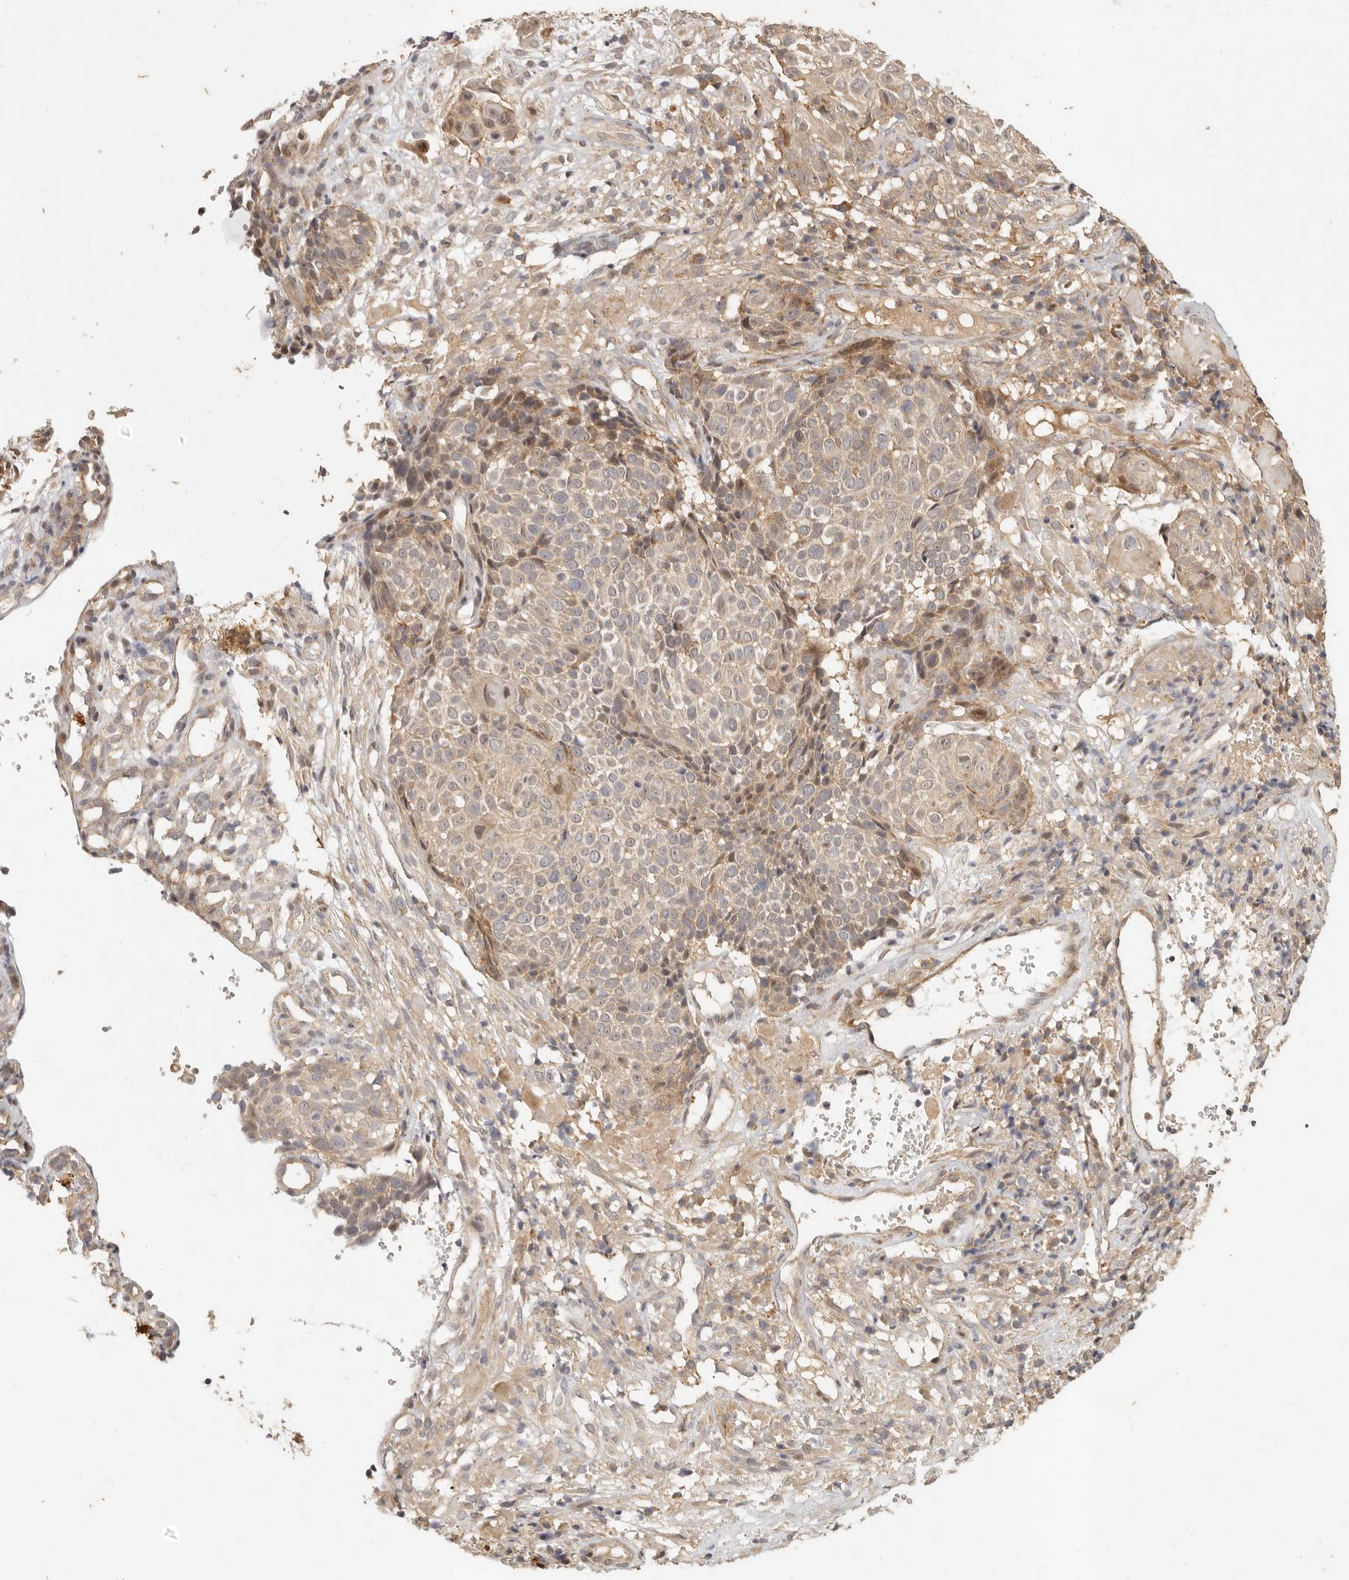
{"staining": {"intensity": "weak", "quantity": "<25%", "location": "cytoplasmic/membranous"}, "tissue": "cervical cancer", "cell_type": "Tumor cells", "image_type": "cancer", "snomed": [{"axis": "morphology", "description": "Squamous cell carcinoma, NOS"}, {"axis": "topography", "description": "Cervix"}], "caption": "This is an immunohistochemistry (IHC) photomicrograph of cervical squamous cell carcinoma. There is no positivity in tumor cells.", "gene": "VIPR1", "patient": {"sex": "female", "age": 74}}